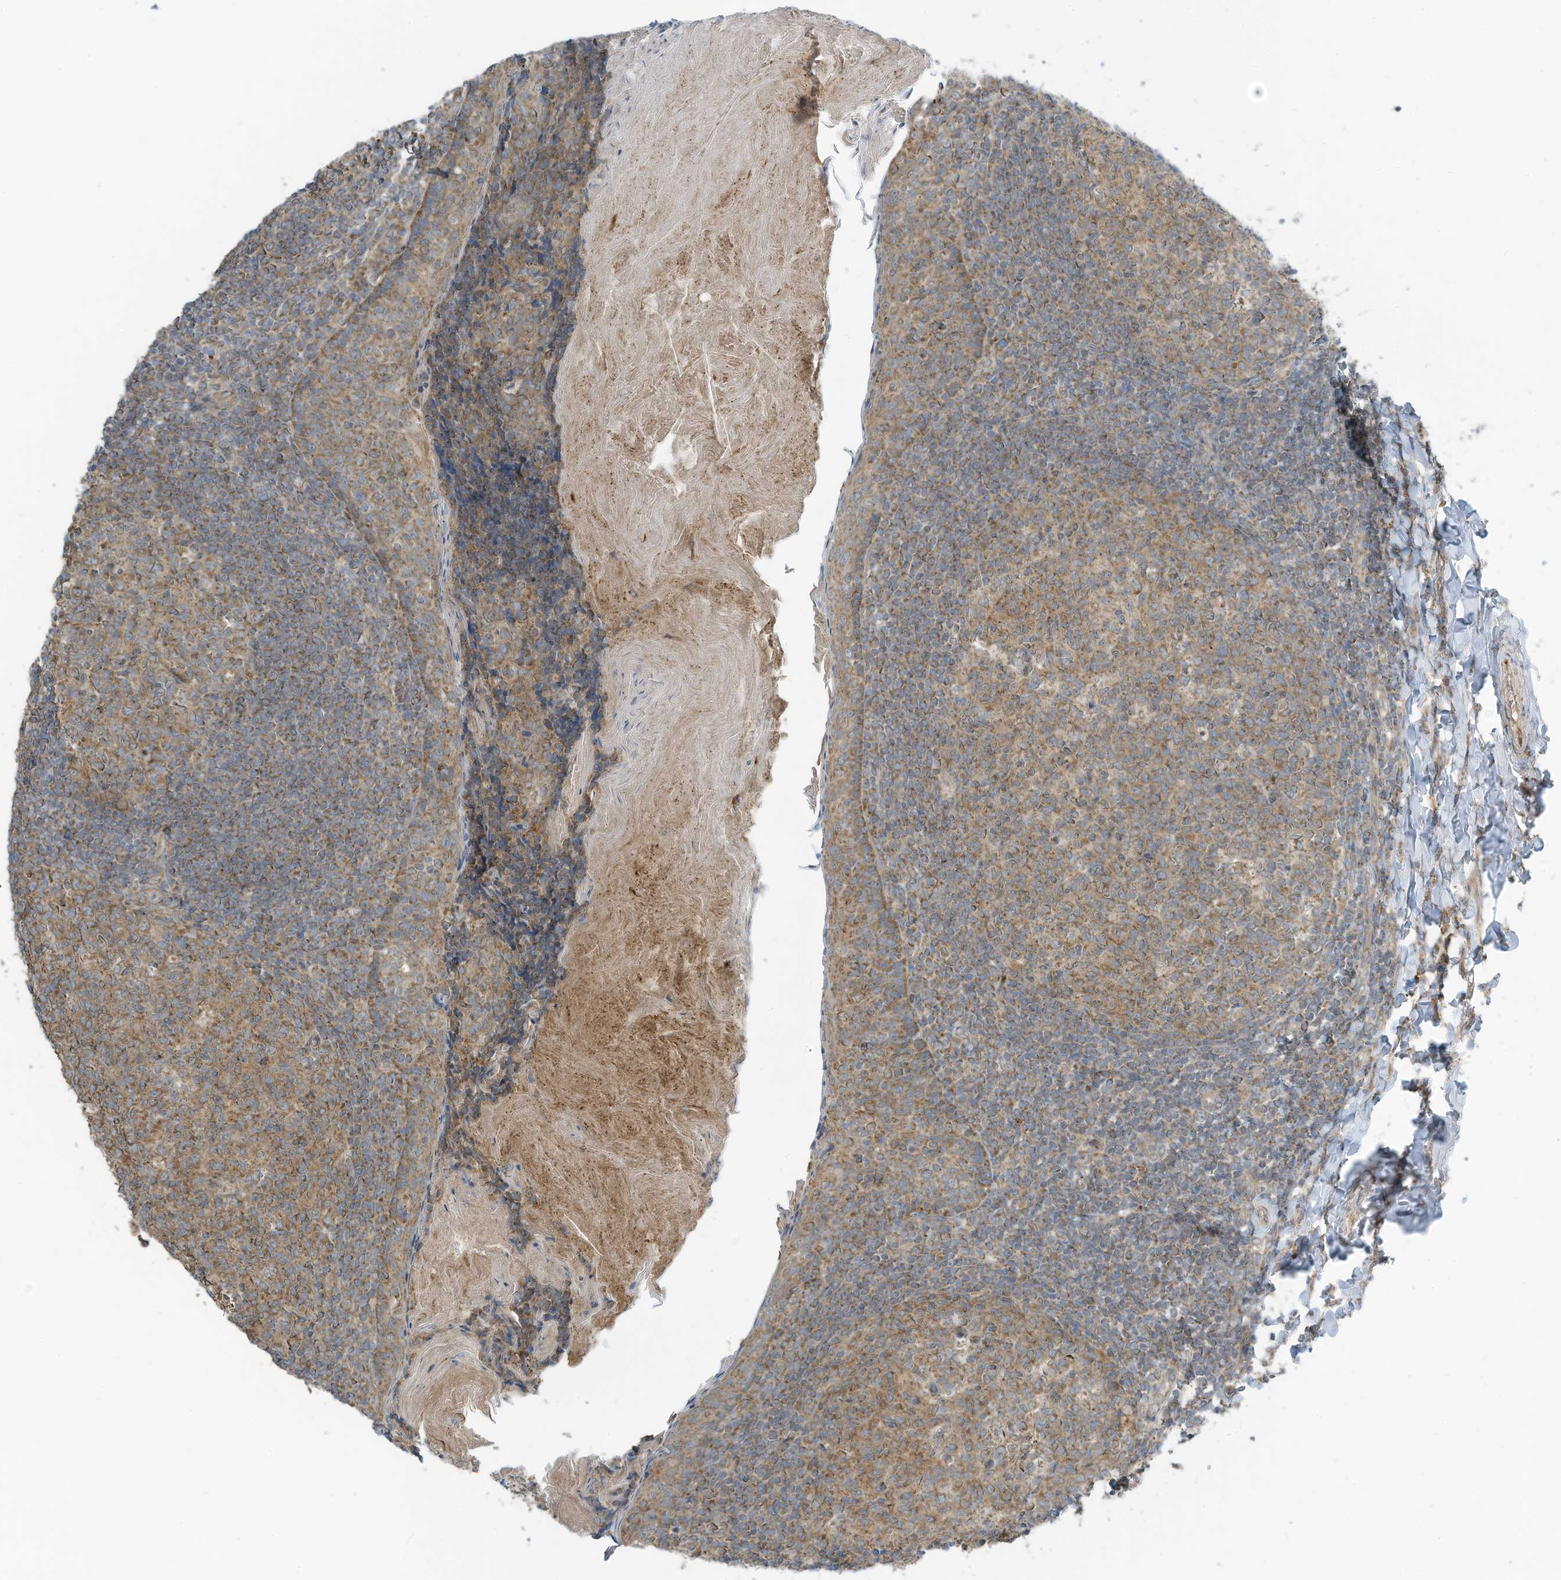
{"staining": {"intensity": "moderate", "quantity": ">75%", "location": "cytoplasmic/membranous"}, "tissue": "tonsil", "cell_type": "Germinal center cells", "image_type": "normal", "snomed": [{"axis": "morphology", "description": "Normal tissue, NOS"}, {"axis": "topography", "description": "Tonsil"}], "caption": "Protein expression analysis of unremarkable tonsil demonstrates moderate cytoplasmic/membranous staining in approximately >75% of germinal center cells. The protein of interest is stained brown, and the nuclei are stained in blue (DAB (3,3'-diaminobenzidine) IHC with brightfield microscopy, high magnification).", "gene": "METTL6", "patient": {"sex": "female", "age": 19}}